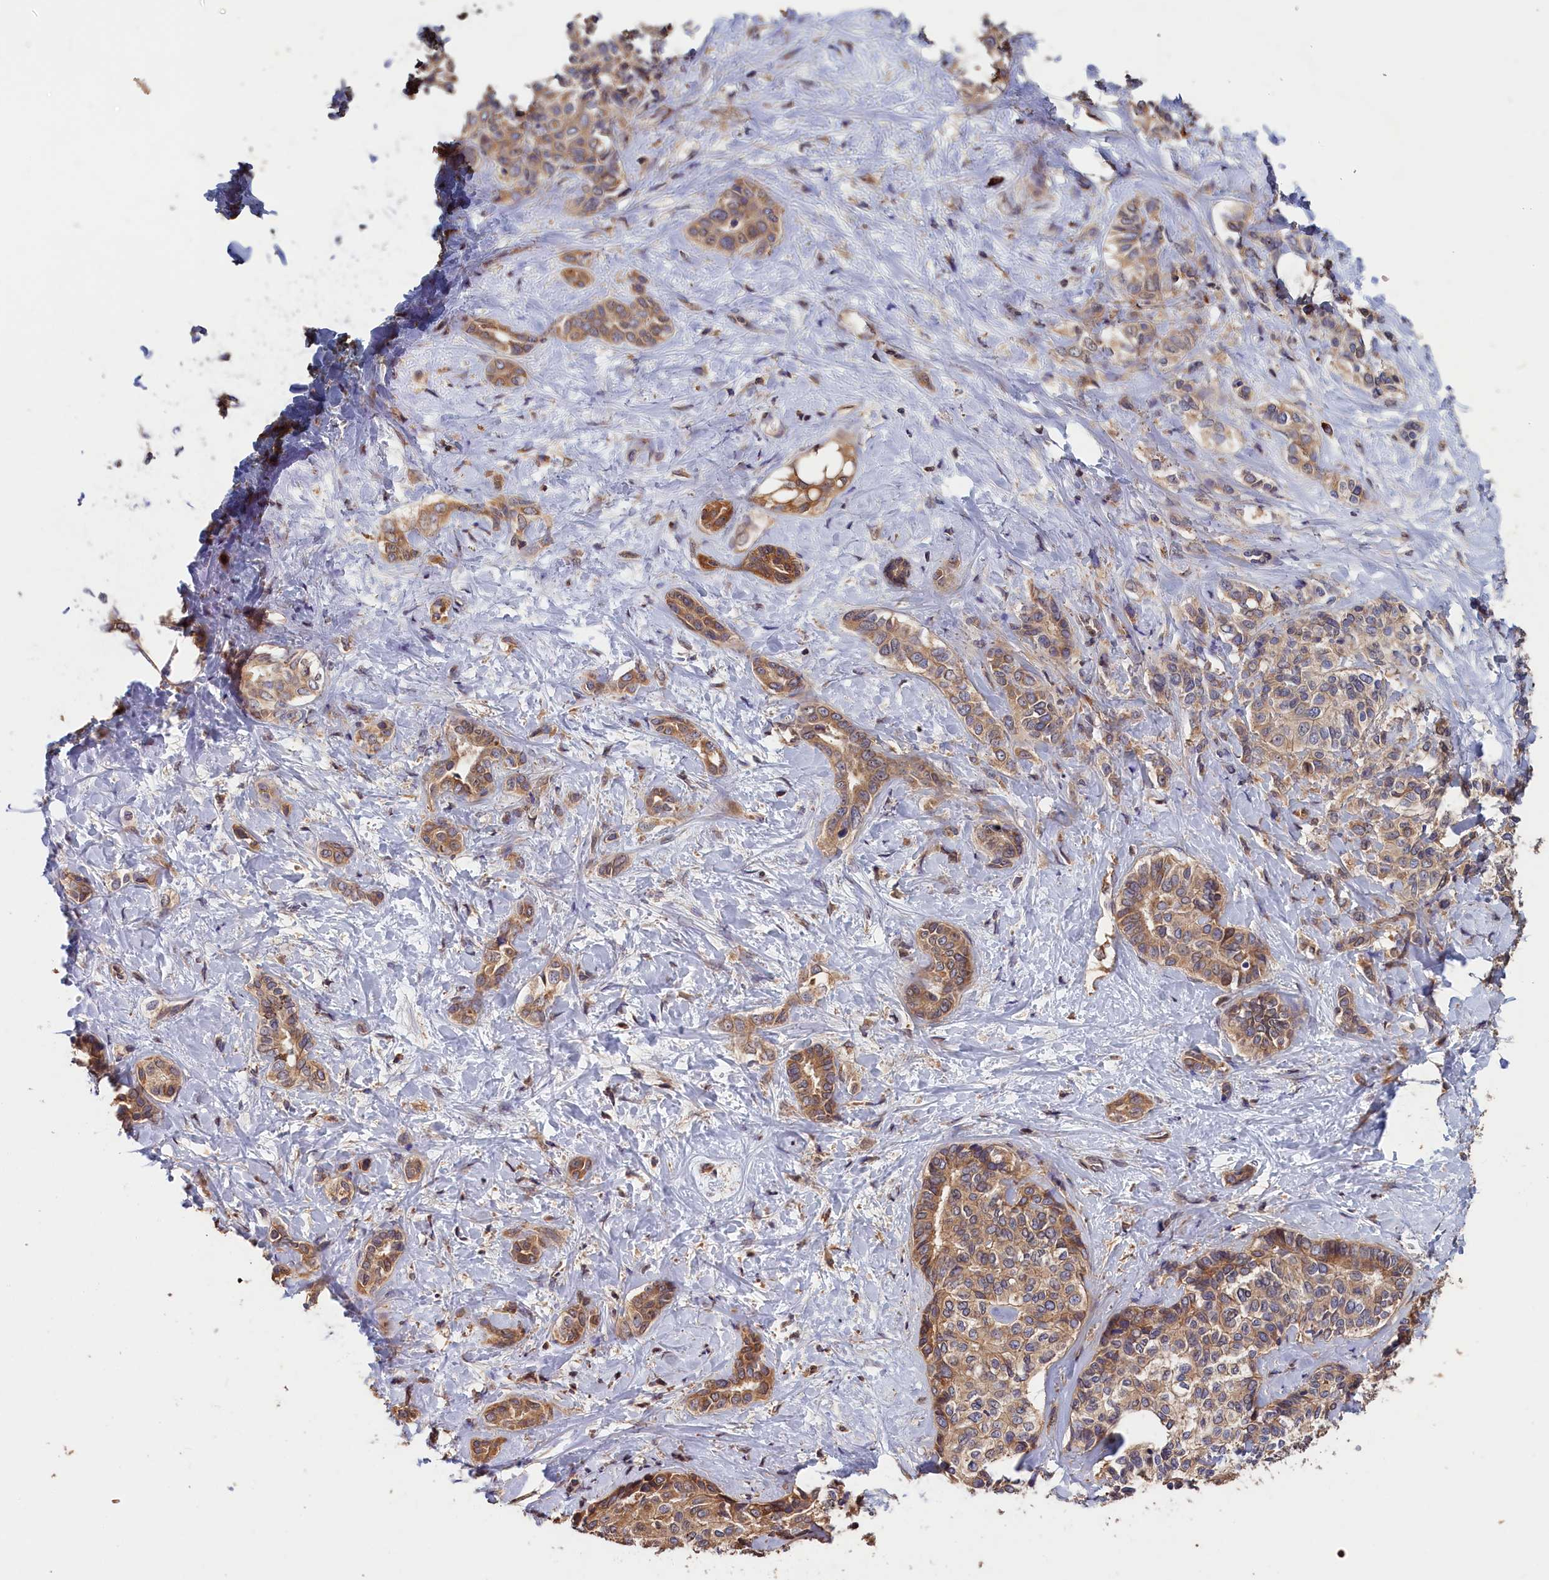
{"staining": {"intensity": "moderate", "quantity": ">75%", "location": "cytoplasmic/membranous"}, "tissue": "liver cancer", "cell_type": "Tumor cells", "image_type": "cancer", "snomed": [{"axis": "morphology", "description": "Cholangiocarcinoma"}, {"axis": "topography", "description": "Liver"}], "caption": "Immunohistochemistry histopathology image of cholangiocarcinoma (liver) stained for a protein (brown), which exhibits medium levels of moderate cytoplasmic/membranous positivity in about >75% of tumor cells.", "gene": "HMOX2", "patient": {"sex": "female", "age": 77}}